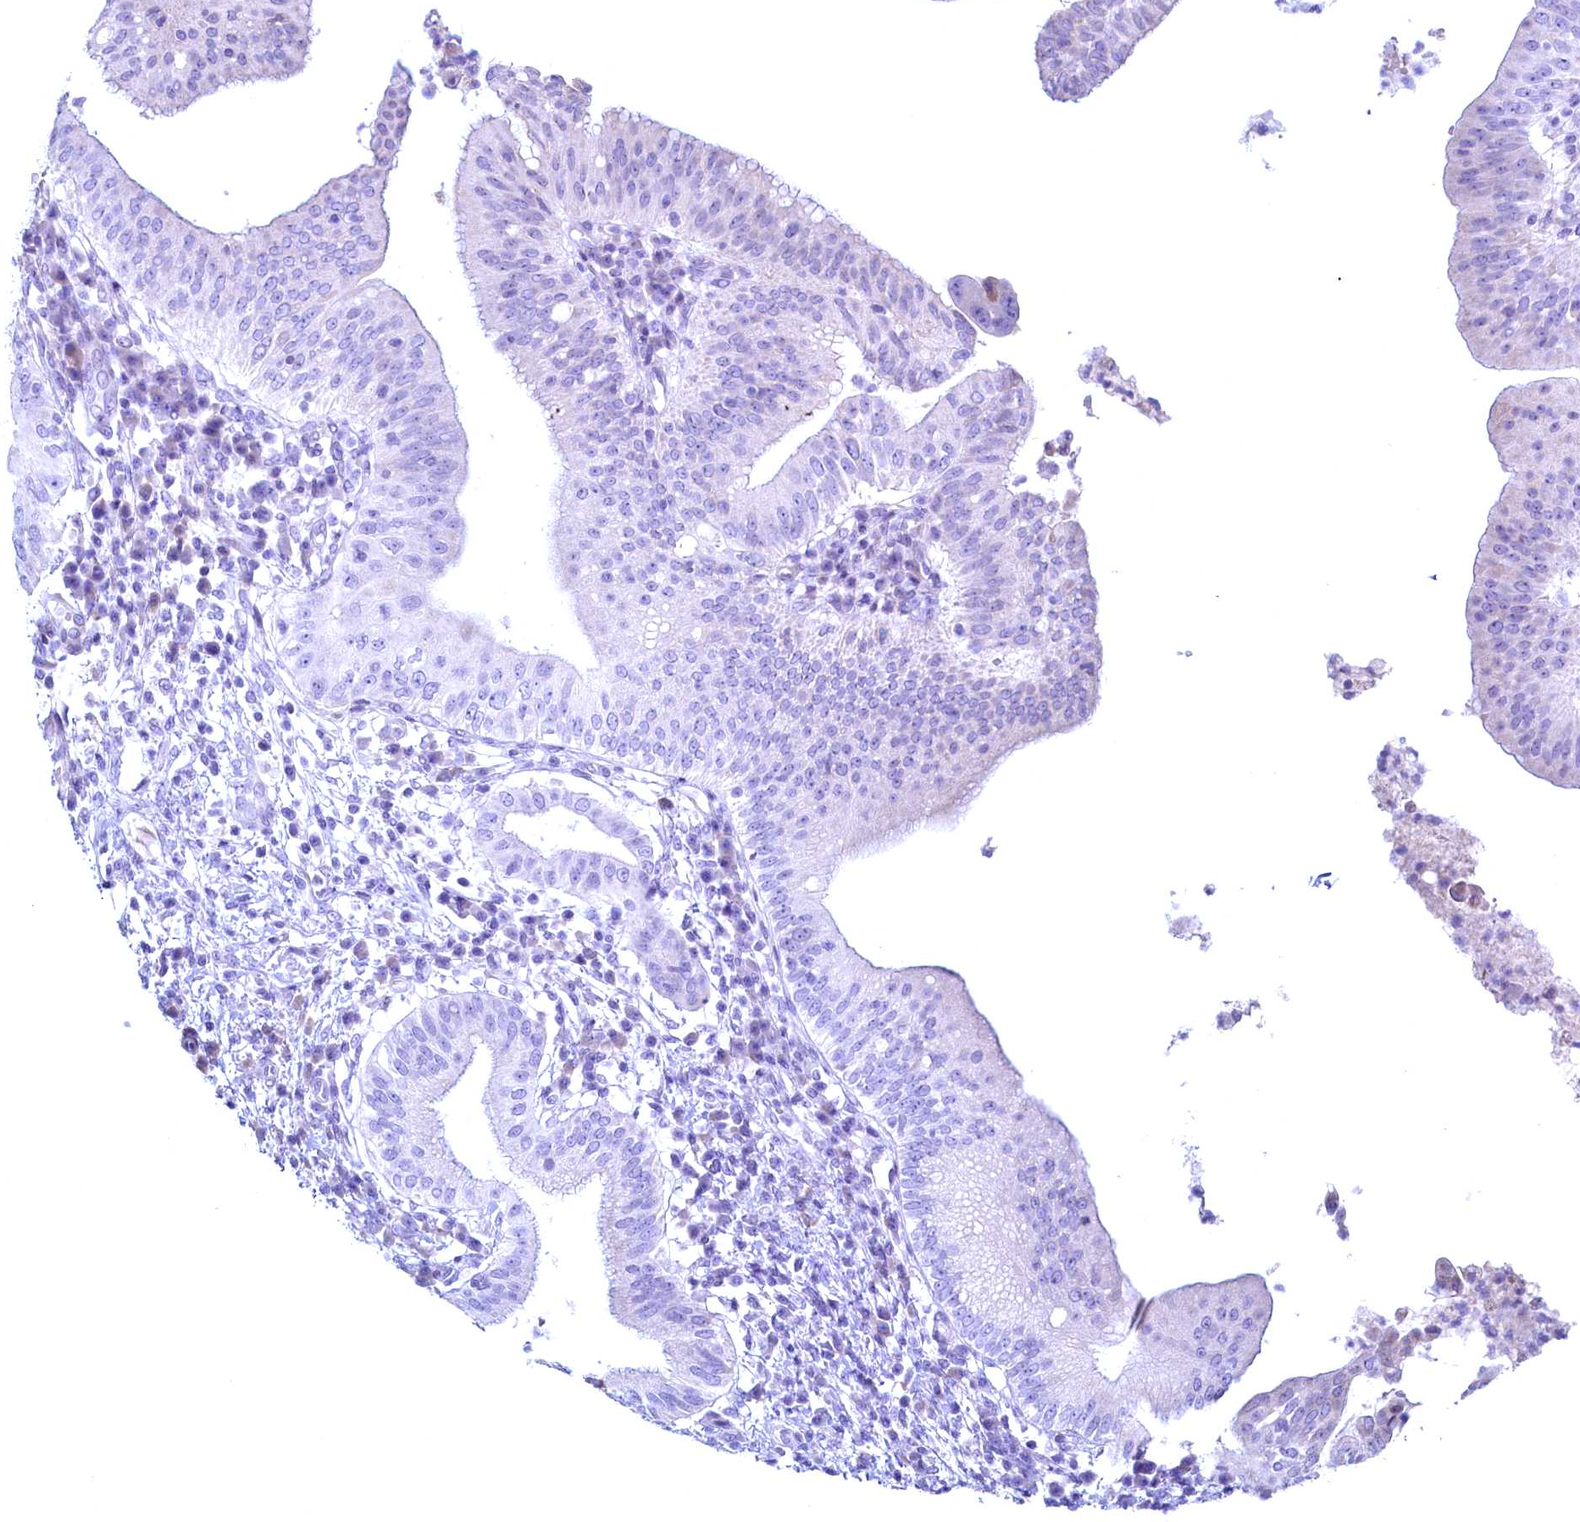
{"staining": {"intensity": "negative", "quantity": "none", "location": "none"}, "tissue": "pancreatic cancer", "cell_type": "Tumor cells", "image_type": "cancer", "snomed": [{"axis": "morphology", "description": "Adenocarcinoma, NOS"}, {"axis": "topography", "description": "Pancreas"}], "caption": "The histopathology image shows no staining of tumor cells in adenocarcinoma (pancreatic). (DAB IHC visualized using brightfield microscopy, high magnification).", "gene": "MAP1LC3A", "patient": {"sex": "male", "age": 68}}